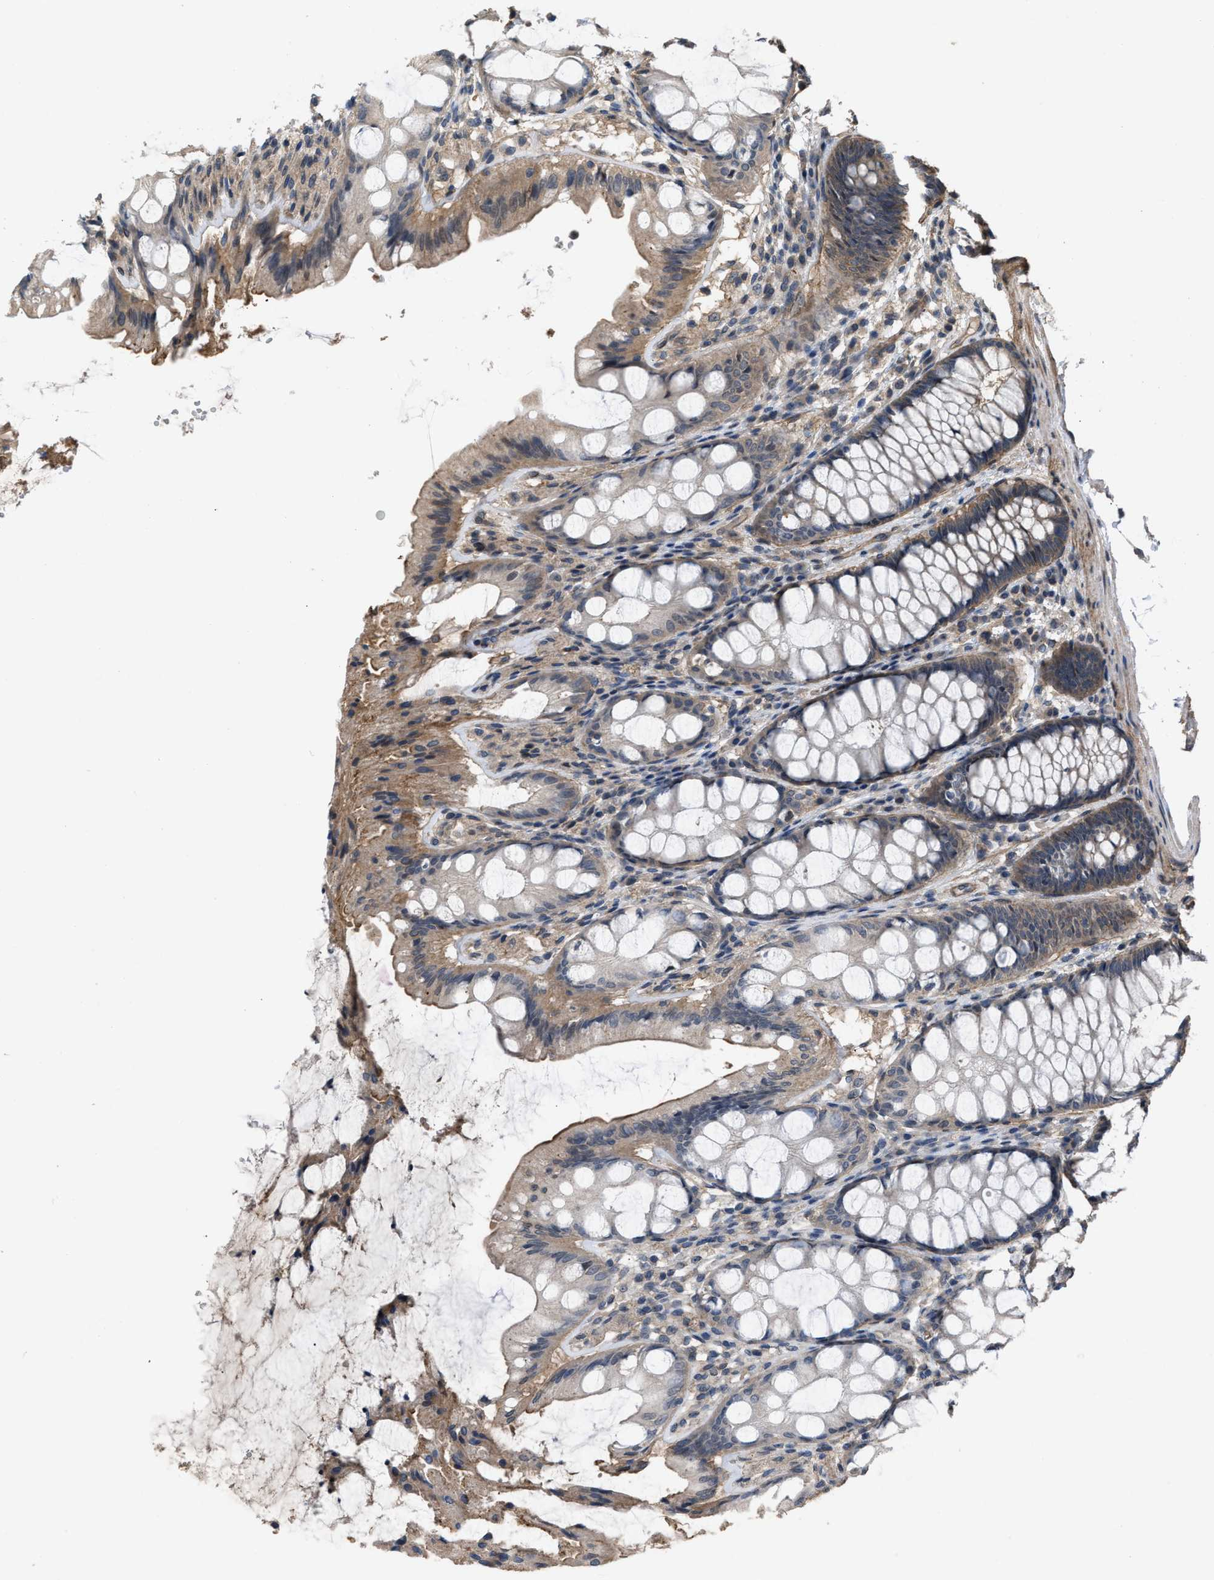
{"staining": {"intensity": "moderate", "quantity": ">75%", "location": "cytoplasmic/membranous"}, "tissue": "colon", "cell_type": "Endothelial cells", "image_type": "normal", "snomed": [{"axis": "morphology", "description": "Normal tissue, NOS"}, {"axis": "topography", "description": "Colon"}], "caption": "Immunohistochemical staining of unremarkable colon demonstrates >75% levels of moderate cytoplasmic/membranous protein positivity in approximately >75% of endothelial cells. The staining is performed using DAB (3,3'-diaminobenzidine) brown chromogen to label protein expression. The nuclei are counter-stained blue using hematoxylin.", "gene": "UTRN", "patient": {"sex": "male", "age": 47}}